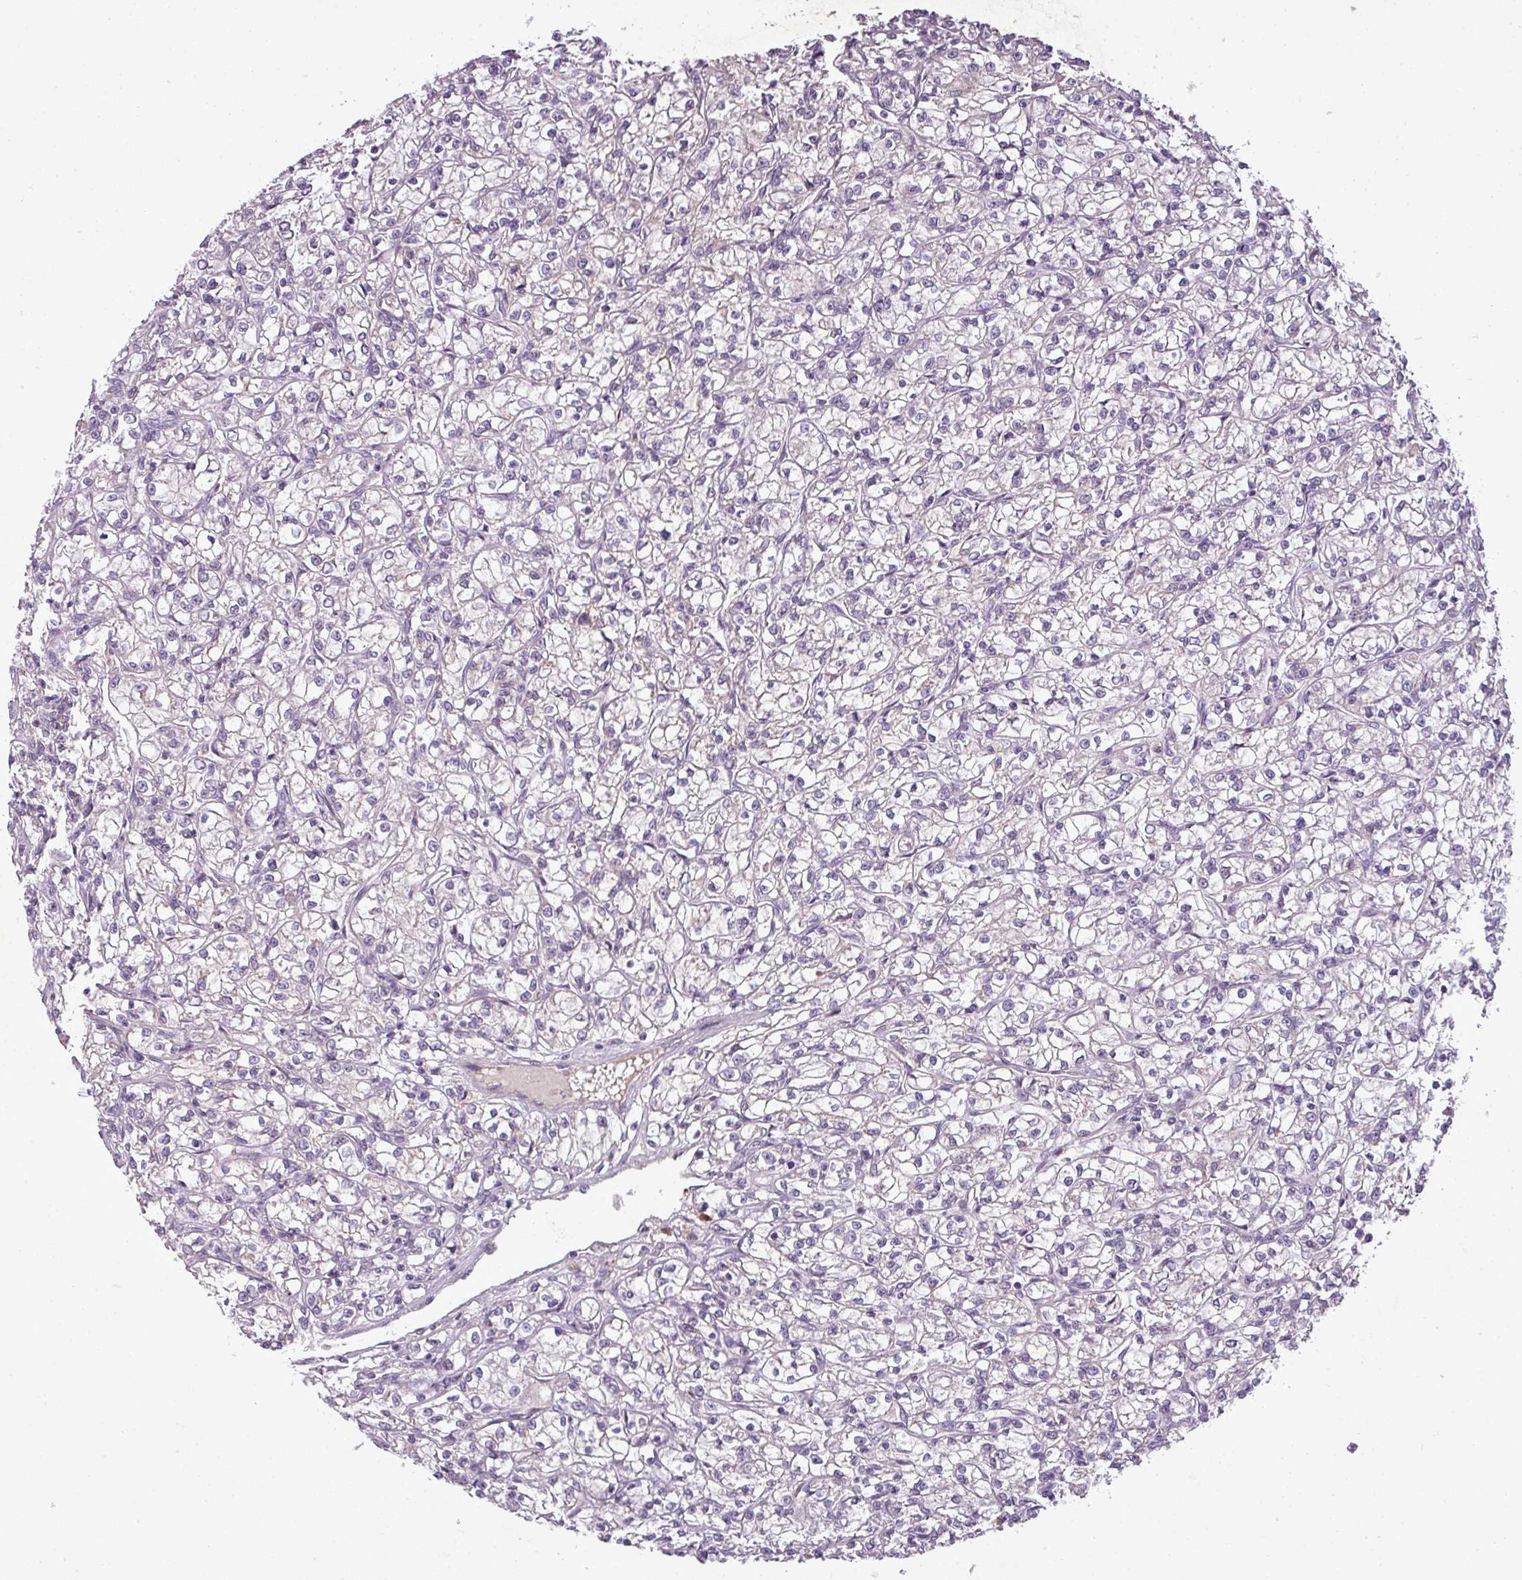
{"staining": {"intensity": "negative", "quantity": "none", "location": "none"}, "tissue": "renal cancer", "cell_type": "Tumor cells", "image_type": "cancer", "snomed": [{"axis": "morphology", "description": "Adenocarcinoma, NOS"}, {"axis": "topography", "description": "Kidney"}], "caption": "A high-resolution micrograph shows immunohistochemistry staining of renal cancer (adenocarcinoma), which exhibits no significant positivity in tumor cells. (Immunohistochemistry (ihc), brightfield microscopy, high magnification).", "gene": "C4B", "patient": {"sex": "female", "age": 59}}